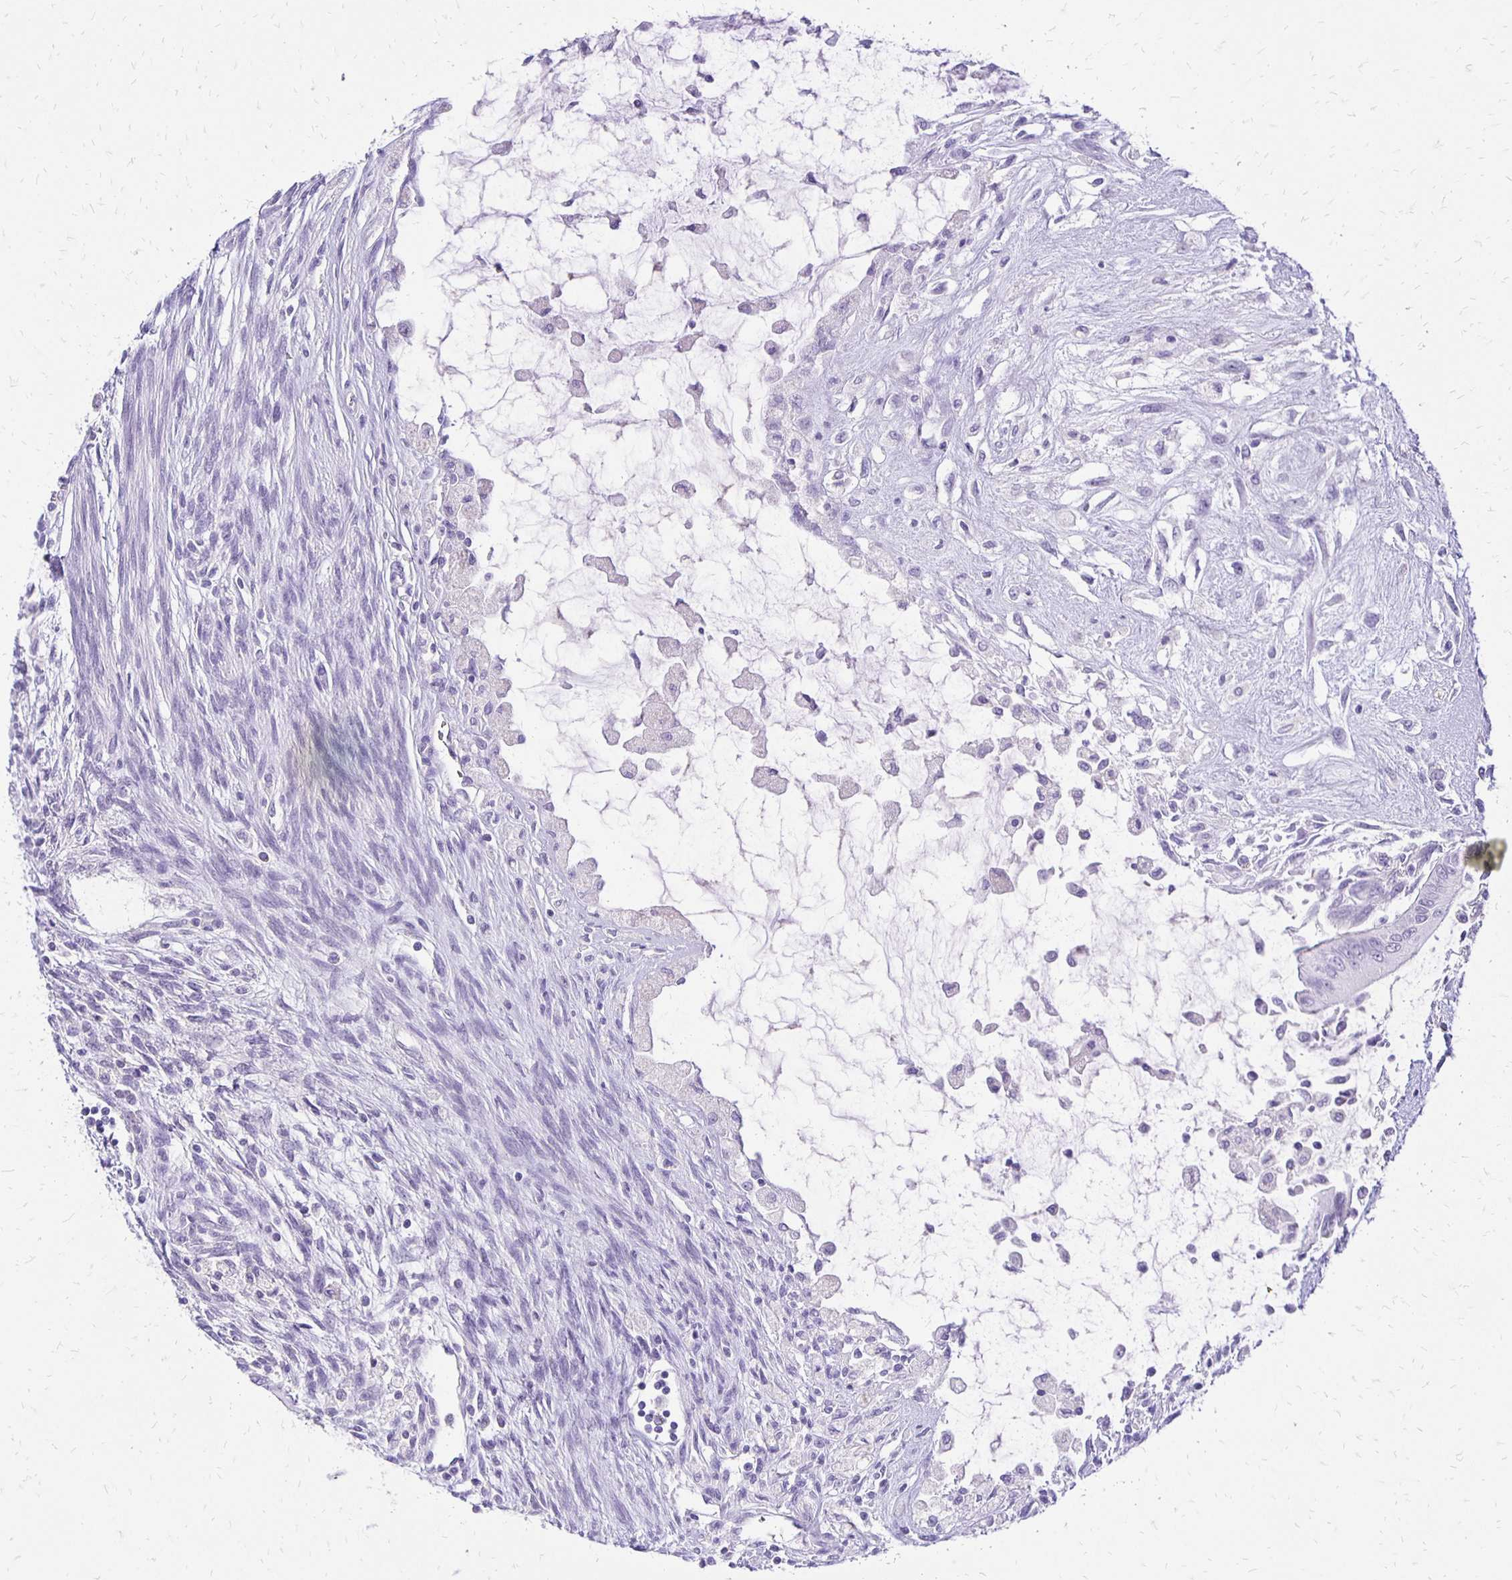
{"staining": {"intensity": "negative", "quantity": "none", "location": "none"}, "tissue": "testis cancer", "cell_type": "Tumor cells", "image_type": "cancer", "snomed": [{"axis": "morphology", "description": "Carcinoma, Embryonal, NOS"}, {"axis": "topography", "description": "Testis"}], "caption": "High magnification brightfield microscopy of testis cancer (embryonal carcinoma) stained with DAB (brown) and counterstained with hematoxylin (blue): tumor cells show no significant positivity.", "gene": "ANKRD45", "patient": {"sex": "male", "age": 37}}